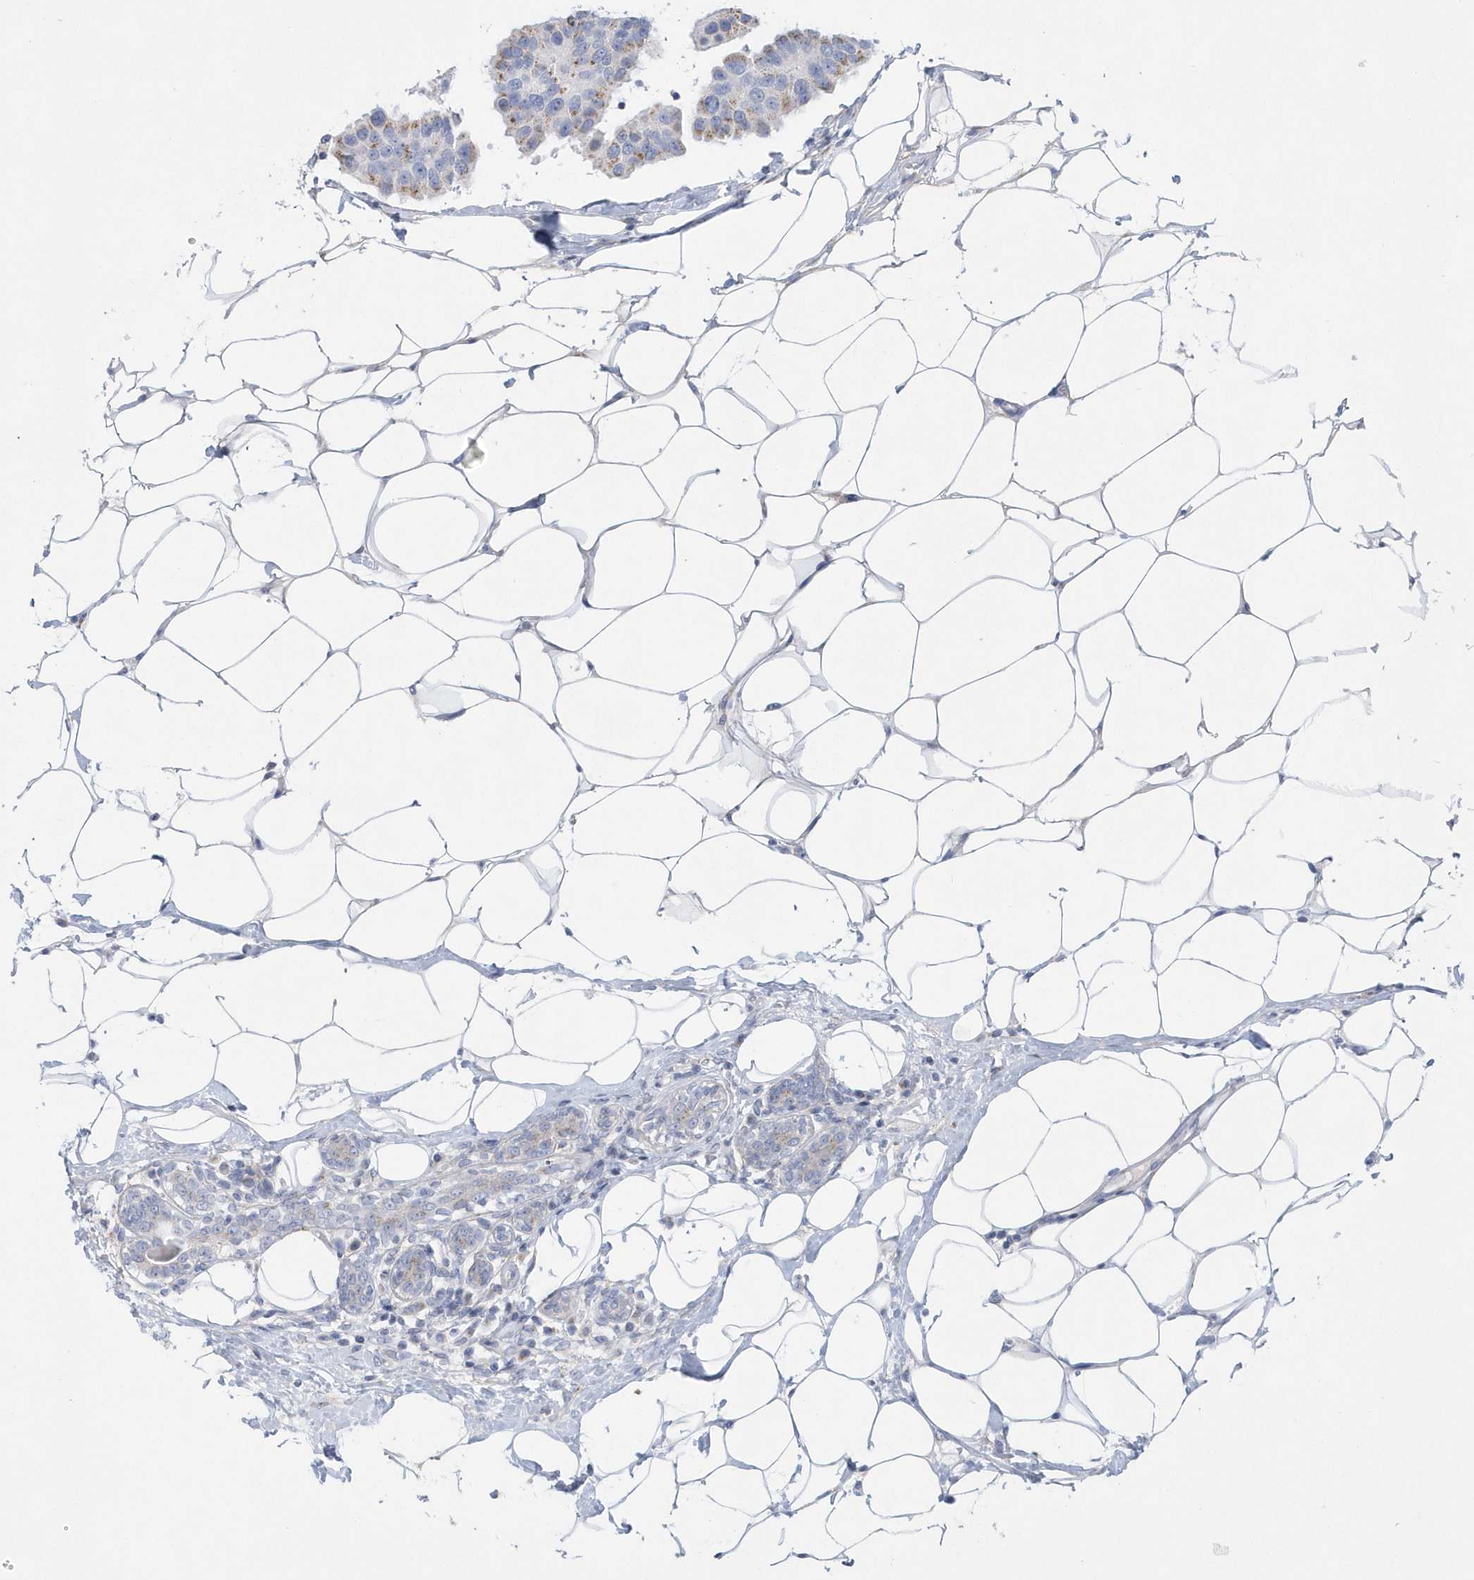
{"staining": {"intensity": "moderate", "quantity": "<25%", "location": "cytoplasmic/membranous"}, "tissue": "breast cancer", "cell_type": "Tumor cells", "image_type": "cancer", "snomed": [{"axis": "morphology", "description": "Normal tissue, NOS"}, {"axis": "morphology", "description": "Duct carcinoma"}, {"axis": "topography", "description": "Breast"}], "caption": "Immunohistochemistry micrograph of human breast cancer (infiltrating ductal carcinoma) stained for a protein (brown), which demonstrates low levels of moderate cytoplasmic/membranous expression in about <25% of tumor cells.", "gene": "SPATA18", "patient": {"sex": "female", "age": 39}}